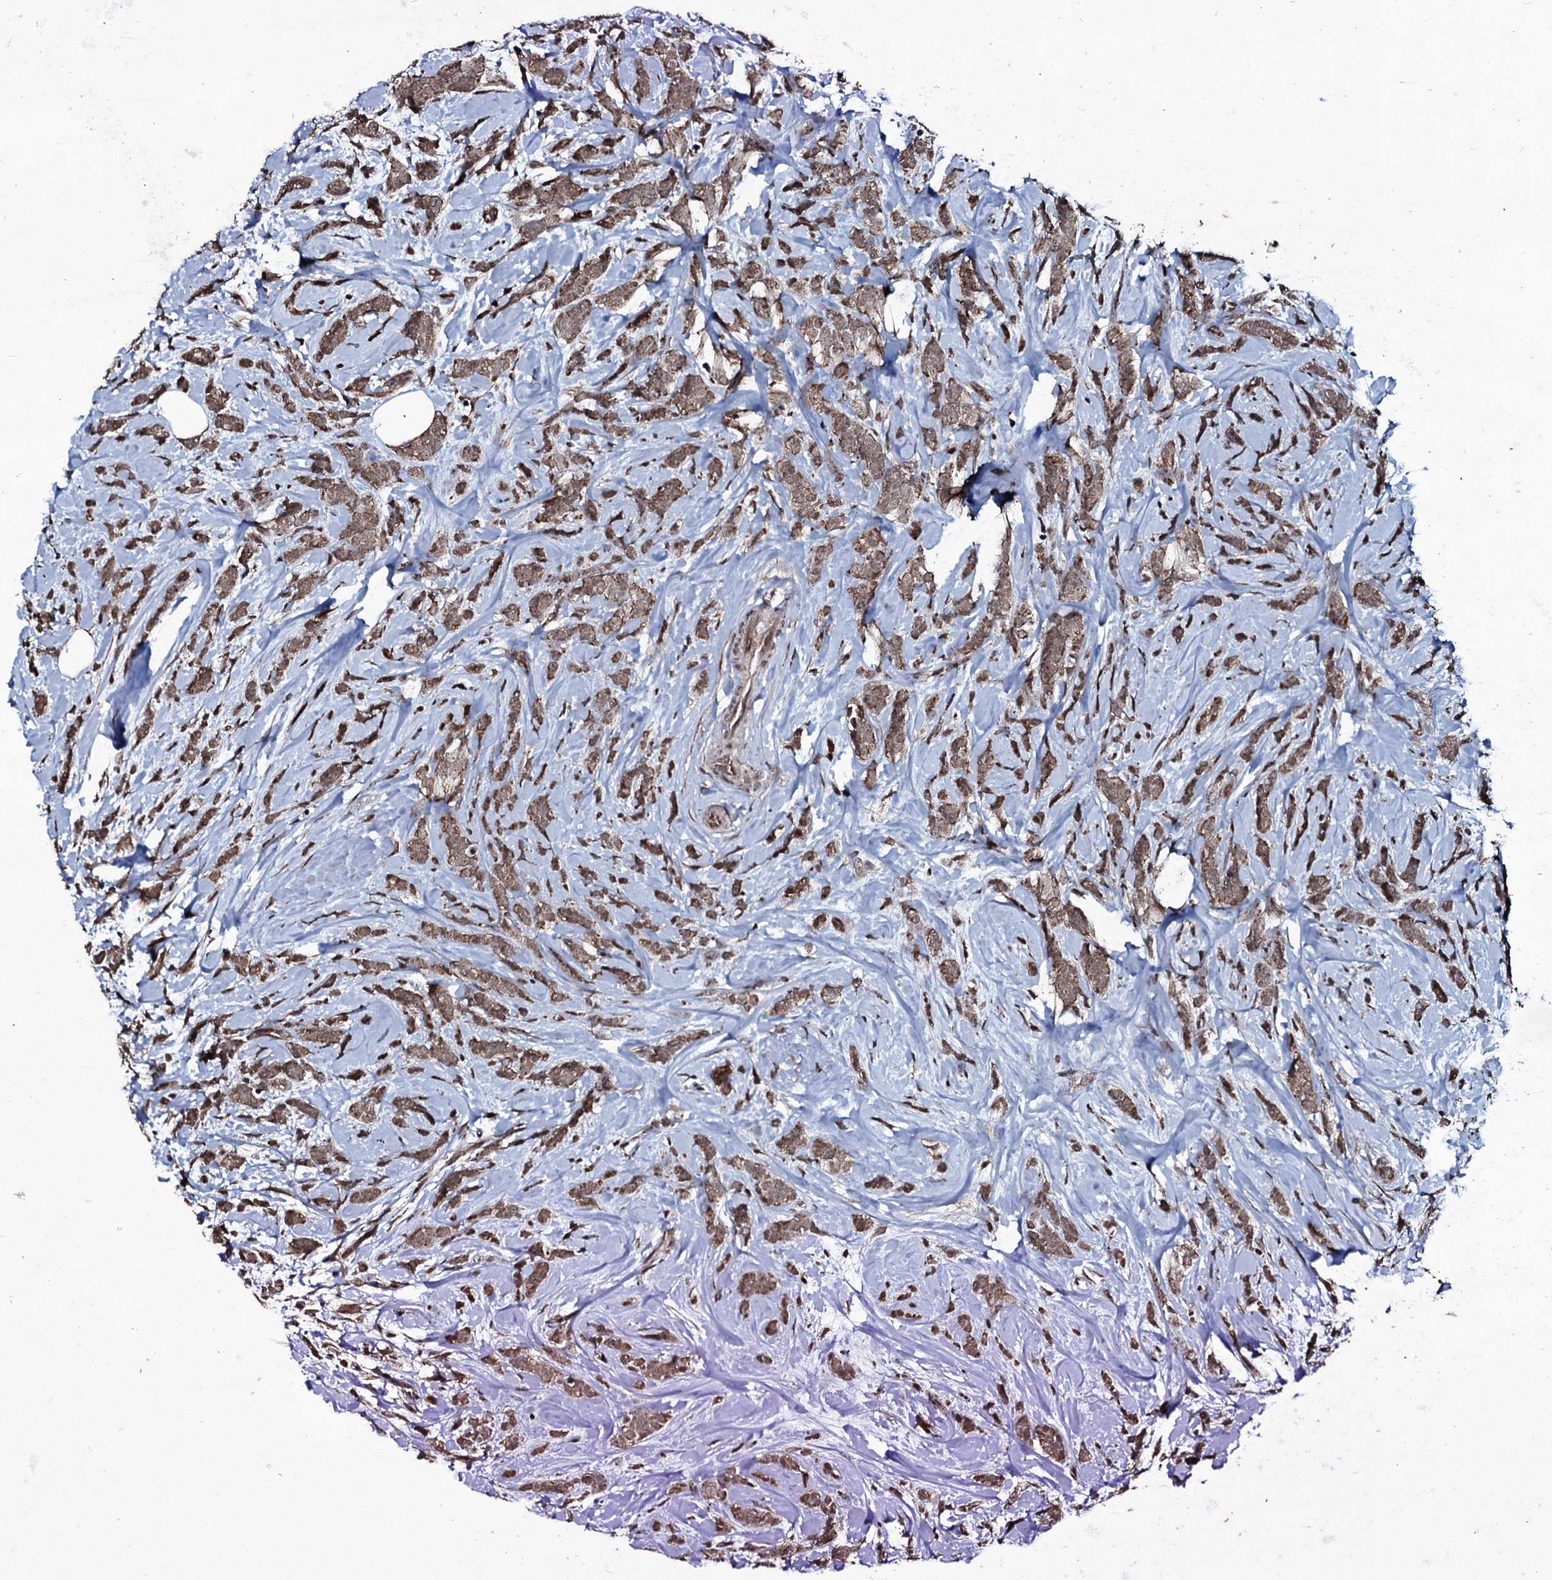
{"staining": {"intensity": "moderate", "quantity": ">75%", "location": "cytoplasmic/membranous"}, "tissue": "breast cancer", "cell_type": "Tumor cells", "image_type": "cancer", "snomed": [{"axis": "morphology", "description": "Lobular carcinoma"}, {"axis": "topography", "description": "Breast"}], "caption": "Breast cancer (lobular carcinoma) was stained to show a protein in brown. There is medium levels of moderate cytoplasmic/membranous staining in approximately >75% of tumor cells.", "gene": "MRPS31", "patient": {"sex": "female", "age": 58}}